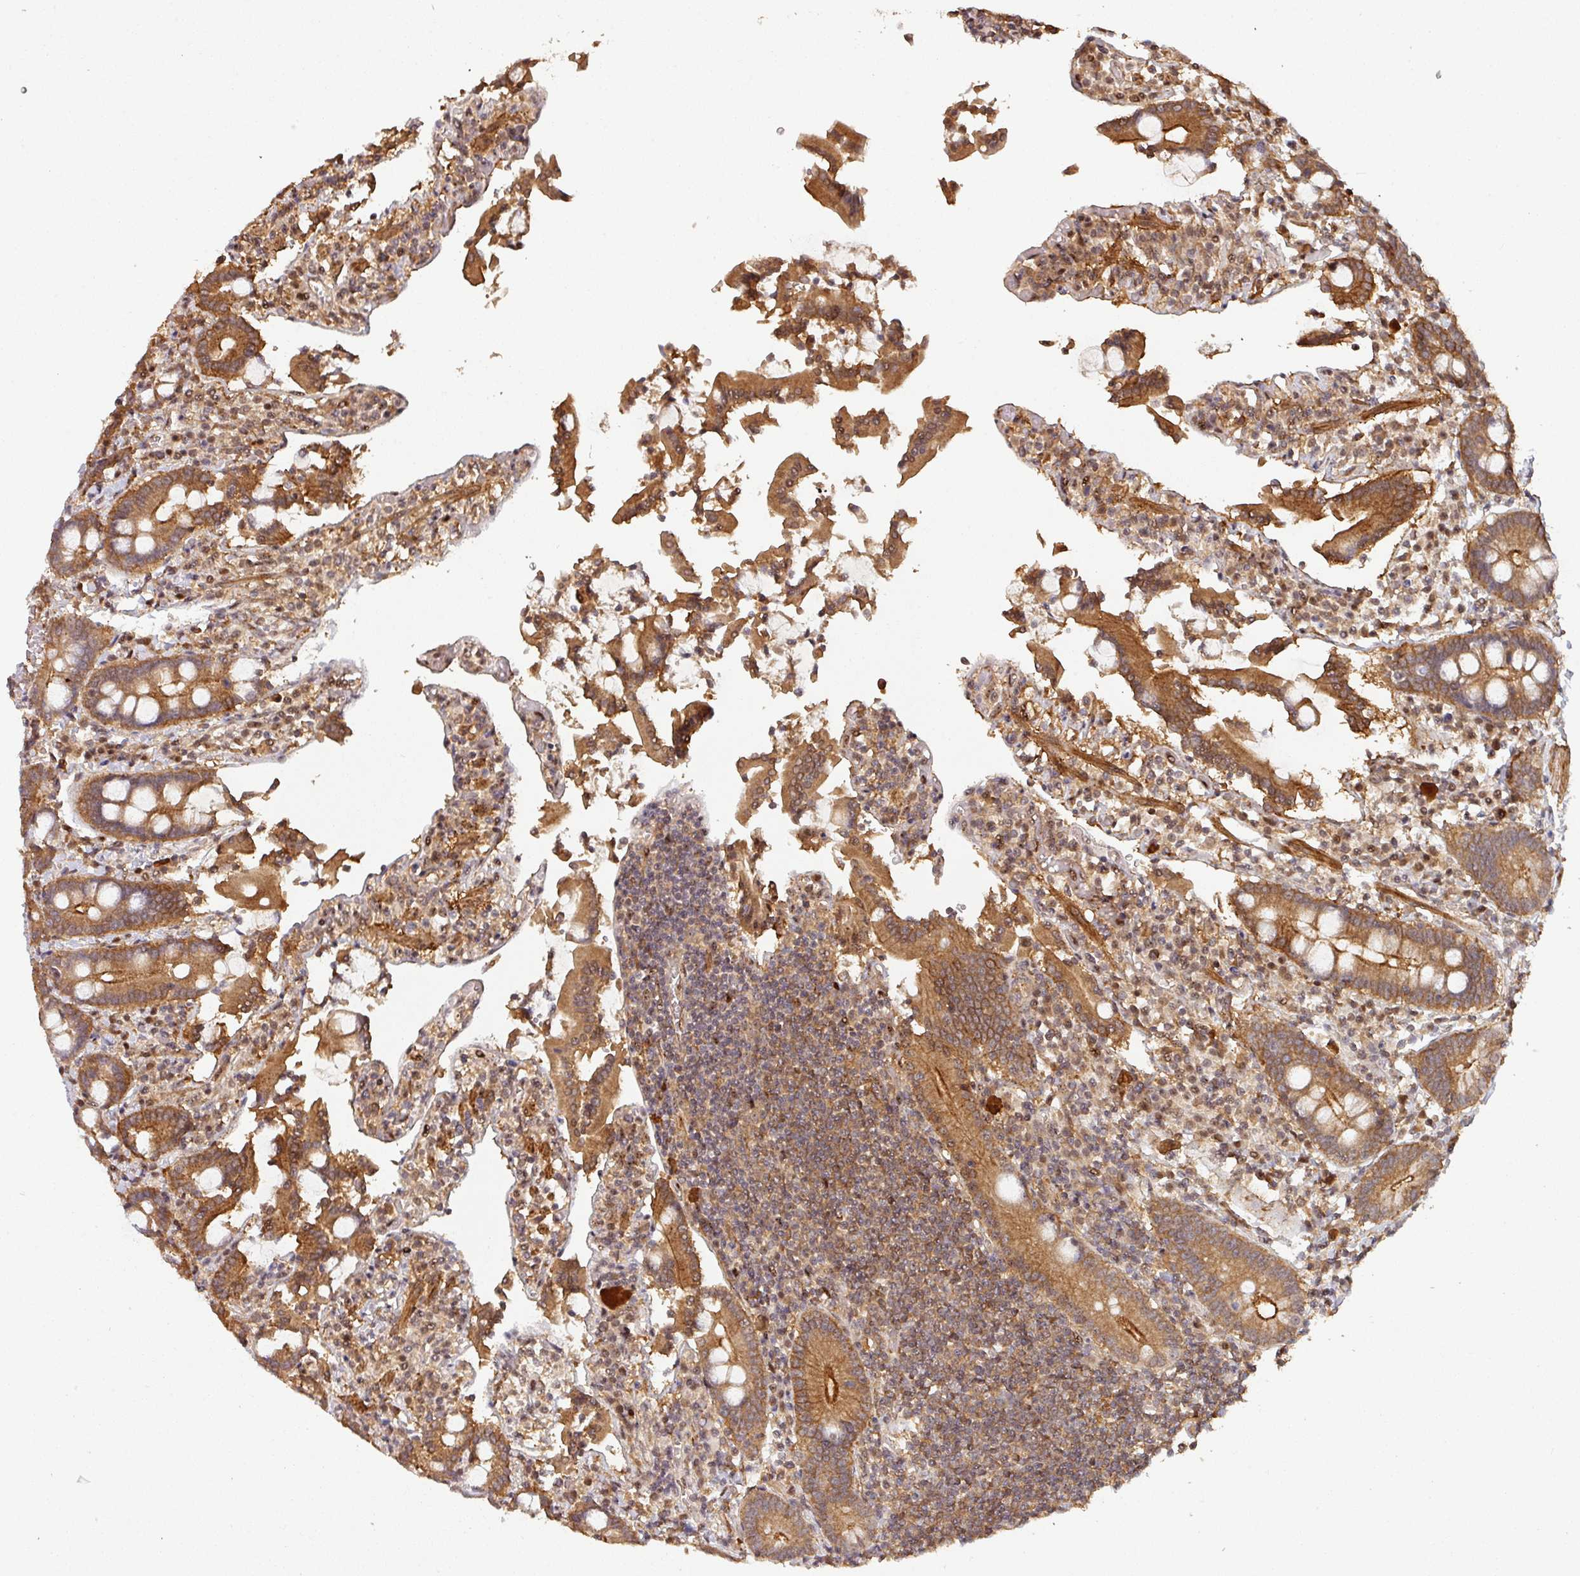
{"staining": {"intensity": "strong", "quantity": ">75%", "location": "cytoplasmic/membranous"}, "tissue": "duodenum", "cell_type": "Glandular cells", "image_type": "normal", "snomed": [{"axis": "morphology", "description": "Normal tissue, NOS"}, {"axis": "topography", "description": "Duodenum"}], "caption": "Strong cytoplasmic/membranous positivity is identified in approximately >75% of glandular cells in benign duodenum. The protein is stained brown, and the nuclei are stained in blue (DAB (3,3'-diaminobenzidine) IHC with brightfield microscopy, high magnification).", "gene": "ZNF322", "patient": {"sex": "male", "age": 55}}